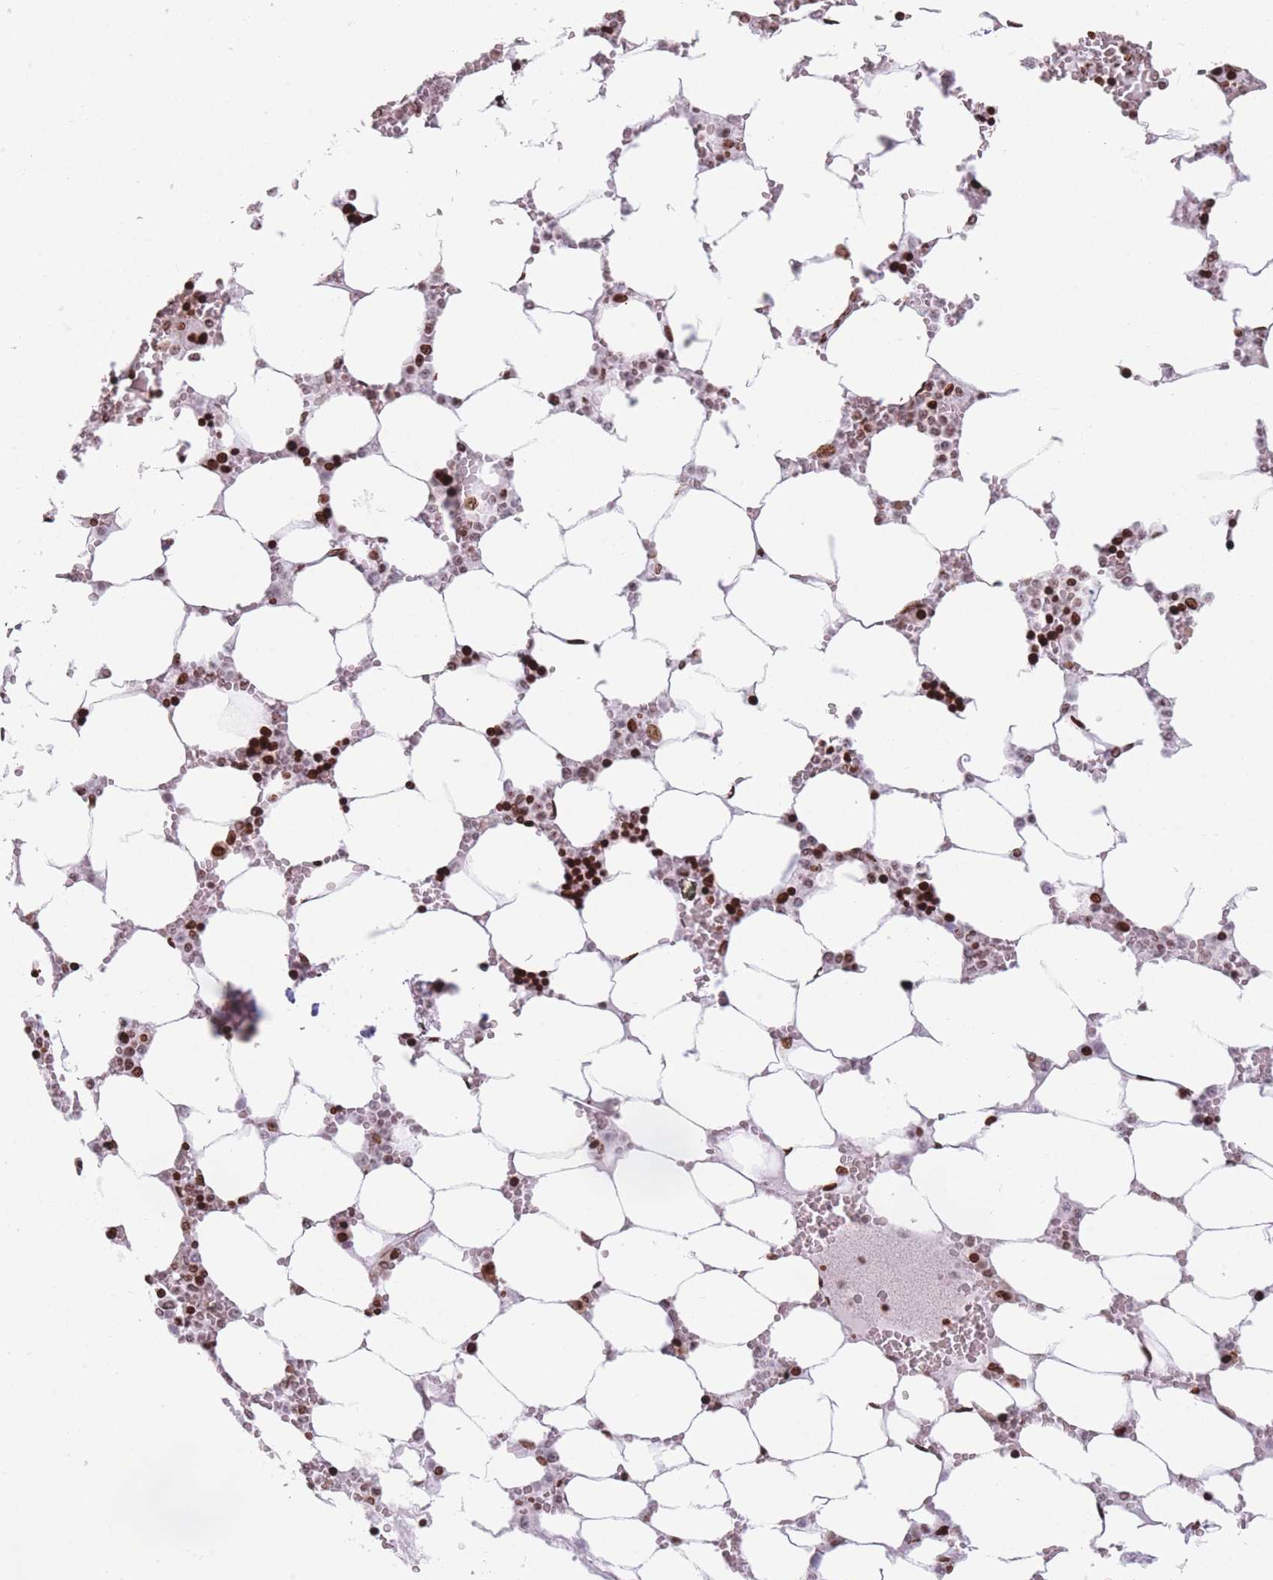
{"staining": {"intensity": "strong", "quantity": ">75%", "location": "nuclear"}, "tissue": "bone marrow", "cell_type": "Hematopoietic cells", "image_type": "normal", "snomed": [{"axis": "morphology", "description": "Normal tissue, NOS"}, {"axis": "topography", "description": "Bone marrow"}], "caption": "Protein staining demonstrates strong nuclear positivity in approximately >75% of hematopoietic cells in unremarkable bone marrow.", "gene": "AK9", "patient": {"sex": "male", "age": 64}}